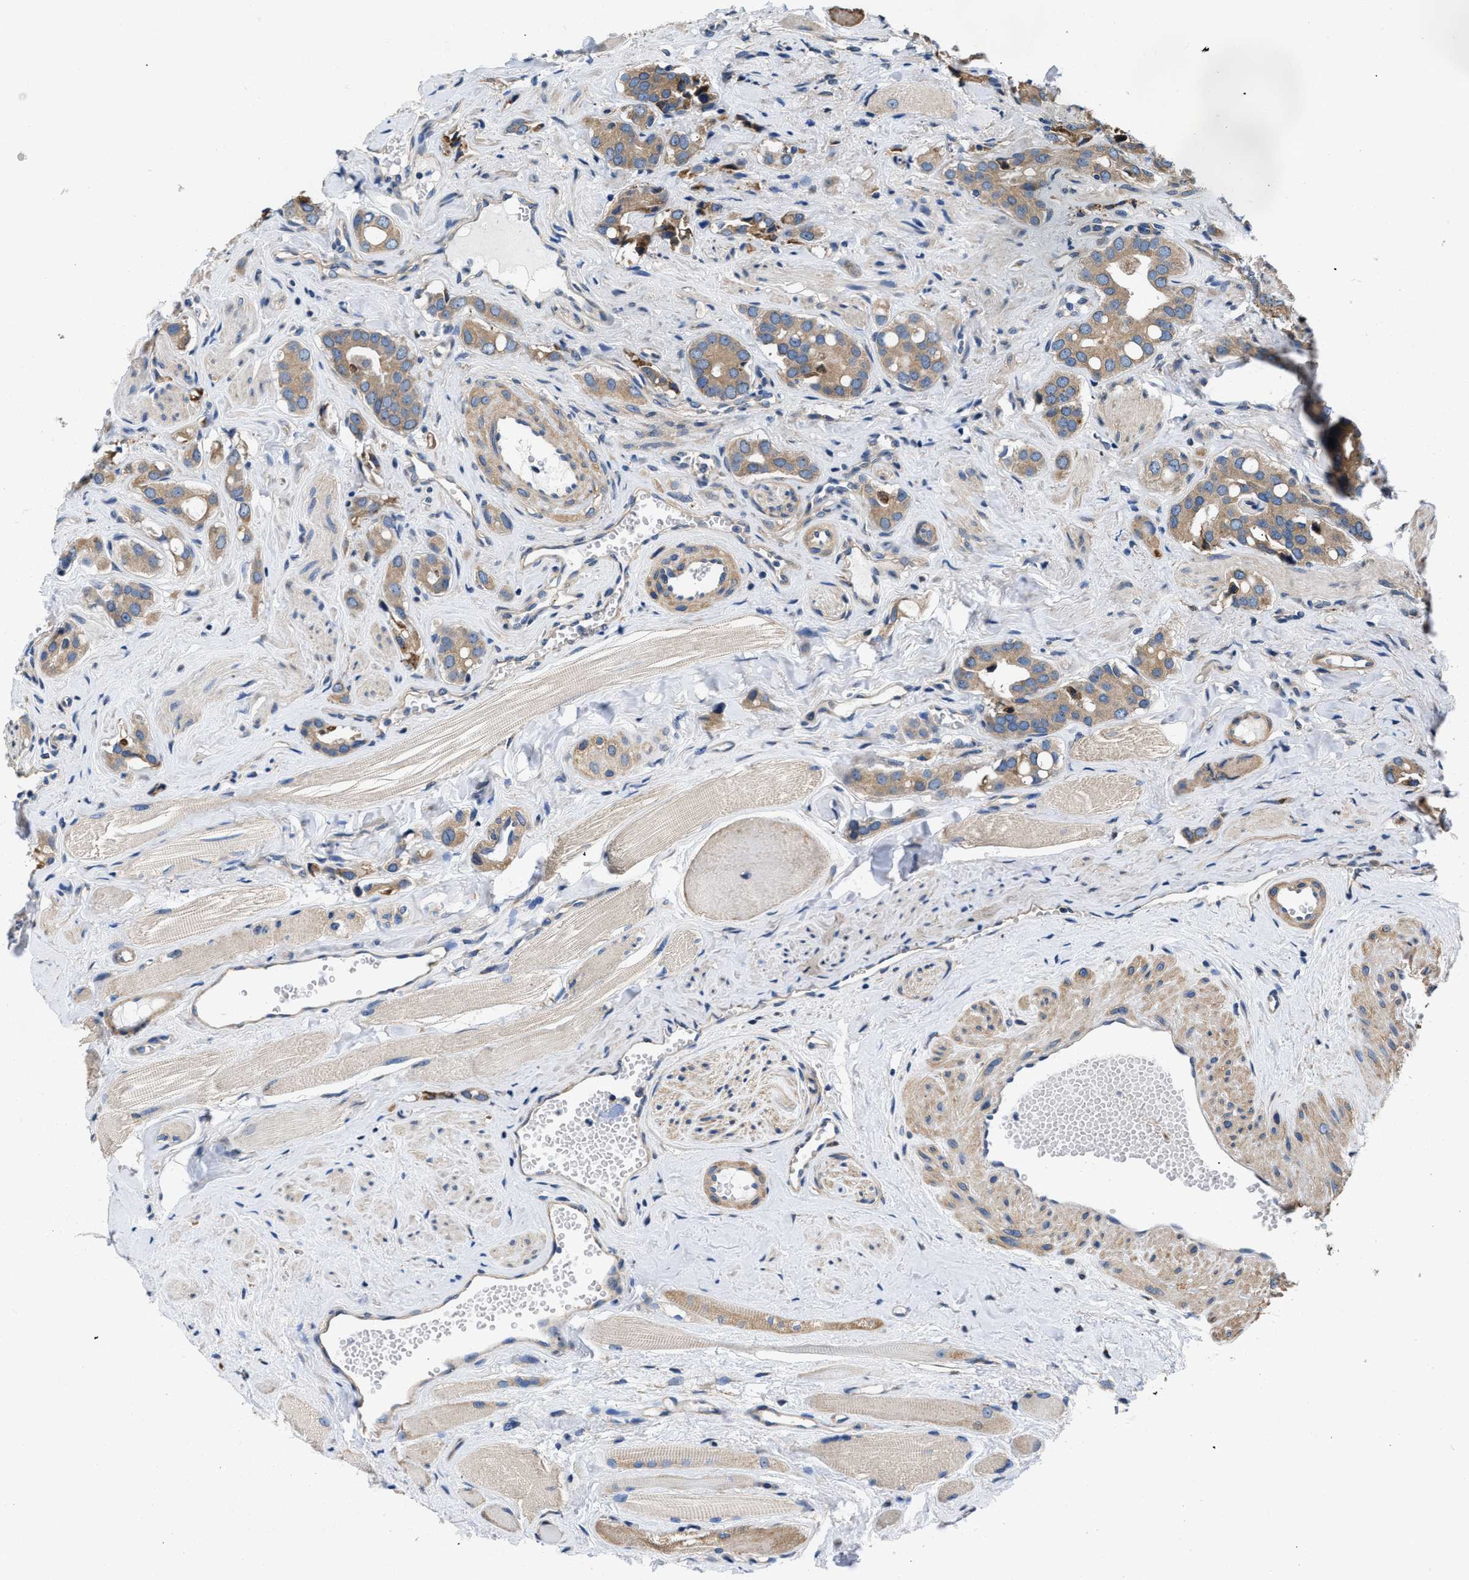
{"staining": {"intensity": "moderate", "quantity": ">75%", "location": "cytoplasmic/membranous"}, "tissue": "prostate cancer", "cell_type": "Tumor cells", "image_type": "cancer", "snomed": [{"axis": "morphology", "description": "Adenocarcinoma, High grade"}, {"axis": "topography", "description": "Prostate"}], "caption": "IHC image of neoplastic tissue: adenocarcinoma (high-grade) (prostate) stained using IHC displays medium levels of moderate protein expression localized specifically in the cytoplasmic/membranous of tumor cells, appearing as a cytoplasmic/membranous brown color.", "gene": "CEP128", "patient": {"sex": "male", "age": 52}}